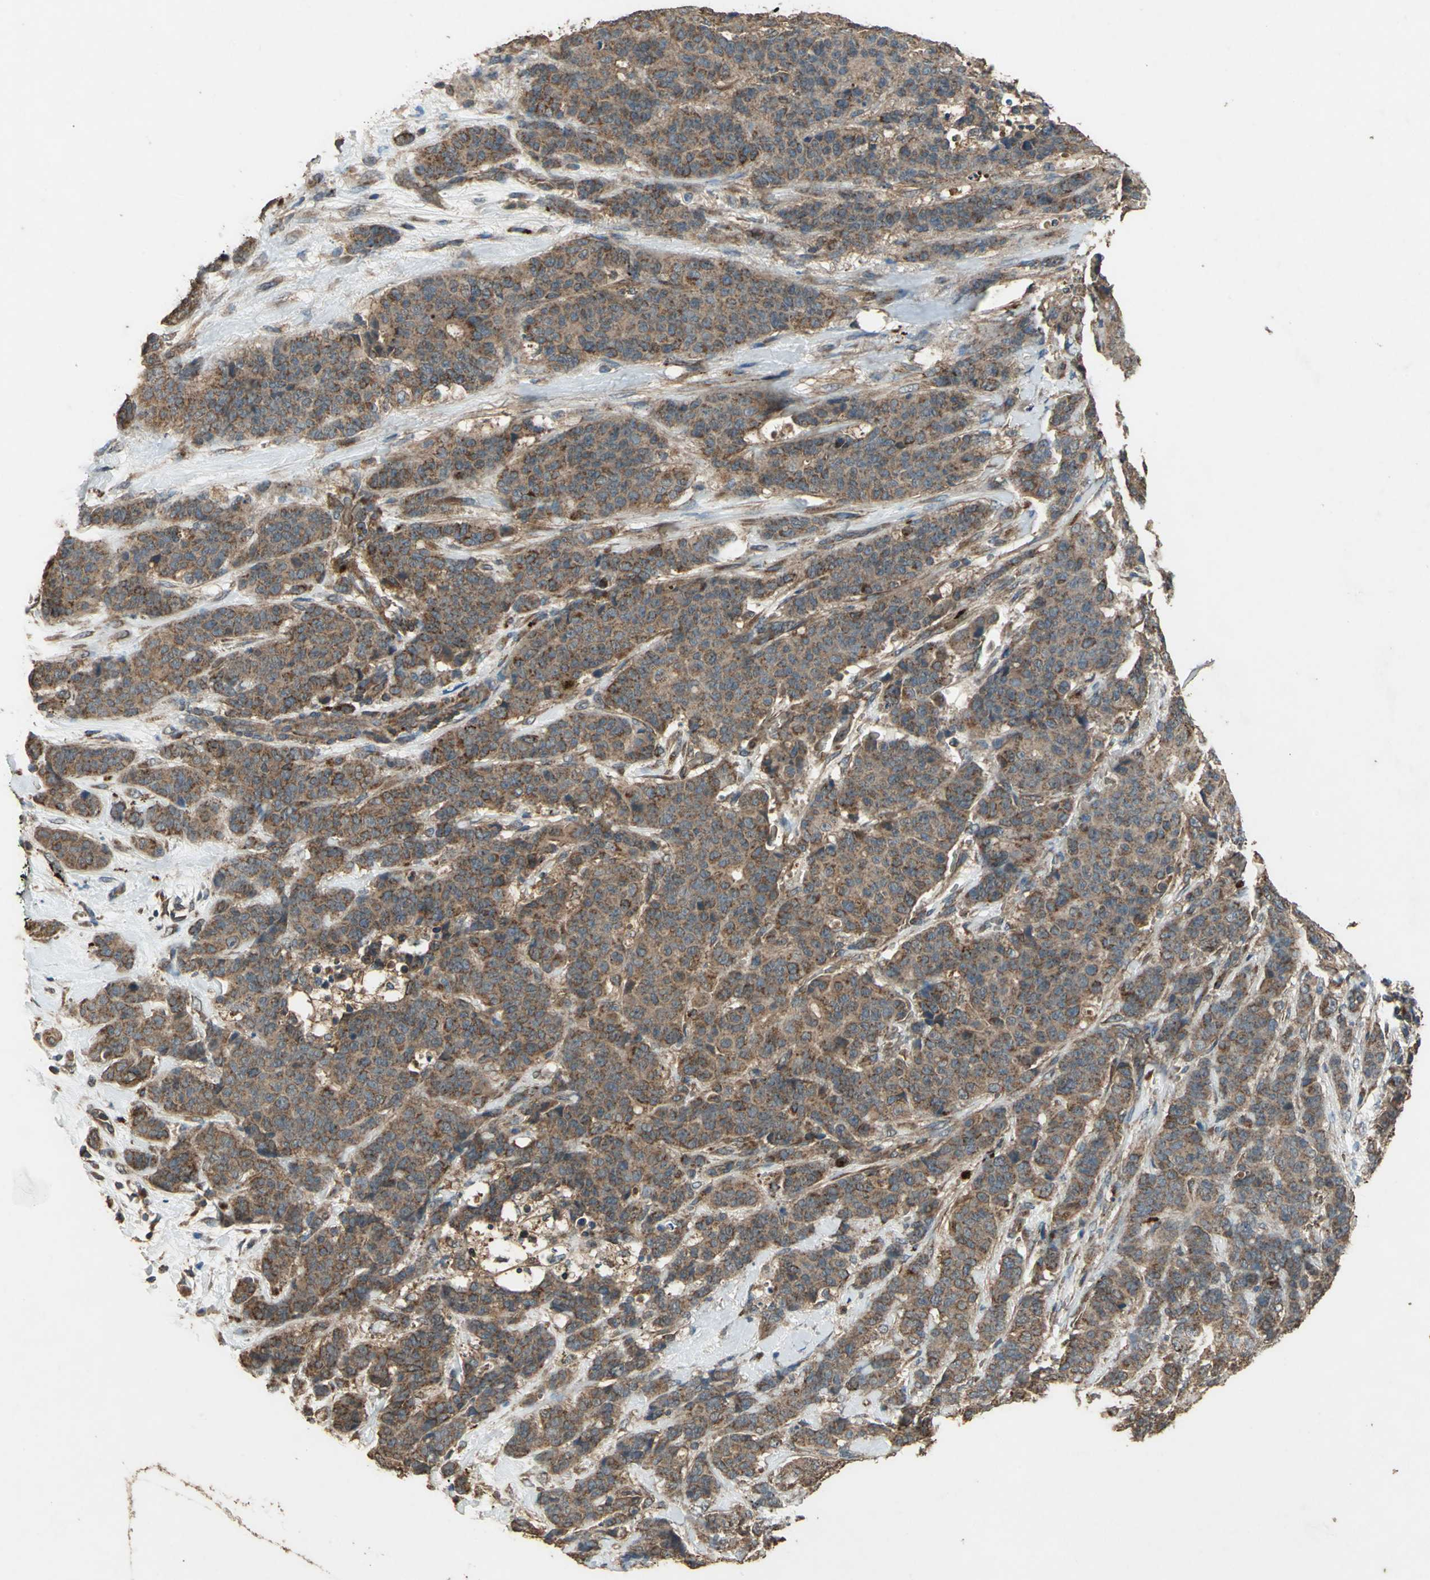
{"staining": {"intensity": "strong", "quantity": ">75%", "location": "cytoplasmic/membranous"}, "tissue": "breast cancer", "cell_type": "Tumor cells", "image_type": "cancer", "snomed": [{"axis": "morphology", "description": "Duct carcinoma"}, {"axis": "topography", "description": "Breast"}], "caption": "Breast intraductal carcinoma stained with immunohistochemistry (IHC) reveals strong cytoplasmic/membranous positivity in about >75% of tumor cells. The staining is performed using DAB (3,3'-diaminobenzidine) brown chromogen to label protein expression. The nuclei are counter-stained blue using hematoxylin.", "gene": "POLRMT", "patient": {"sex": "female", "age": 40}}